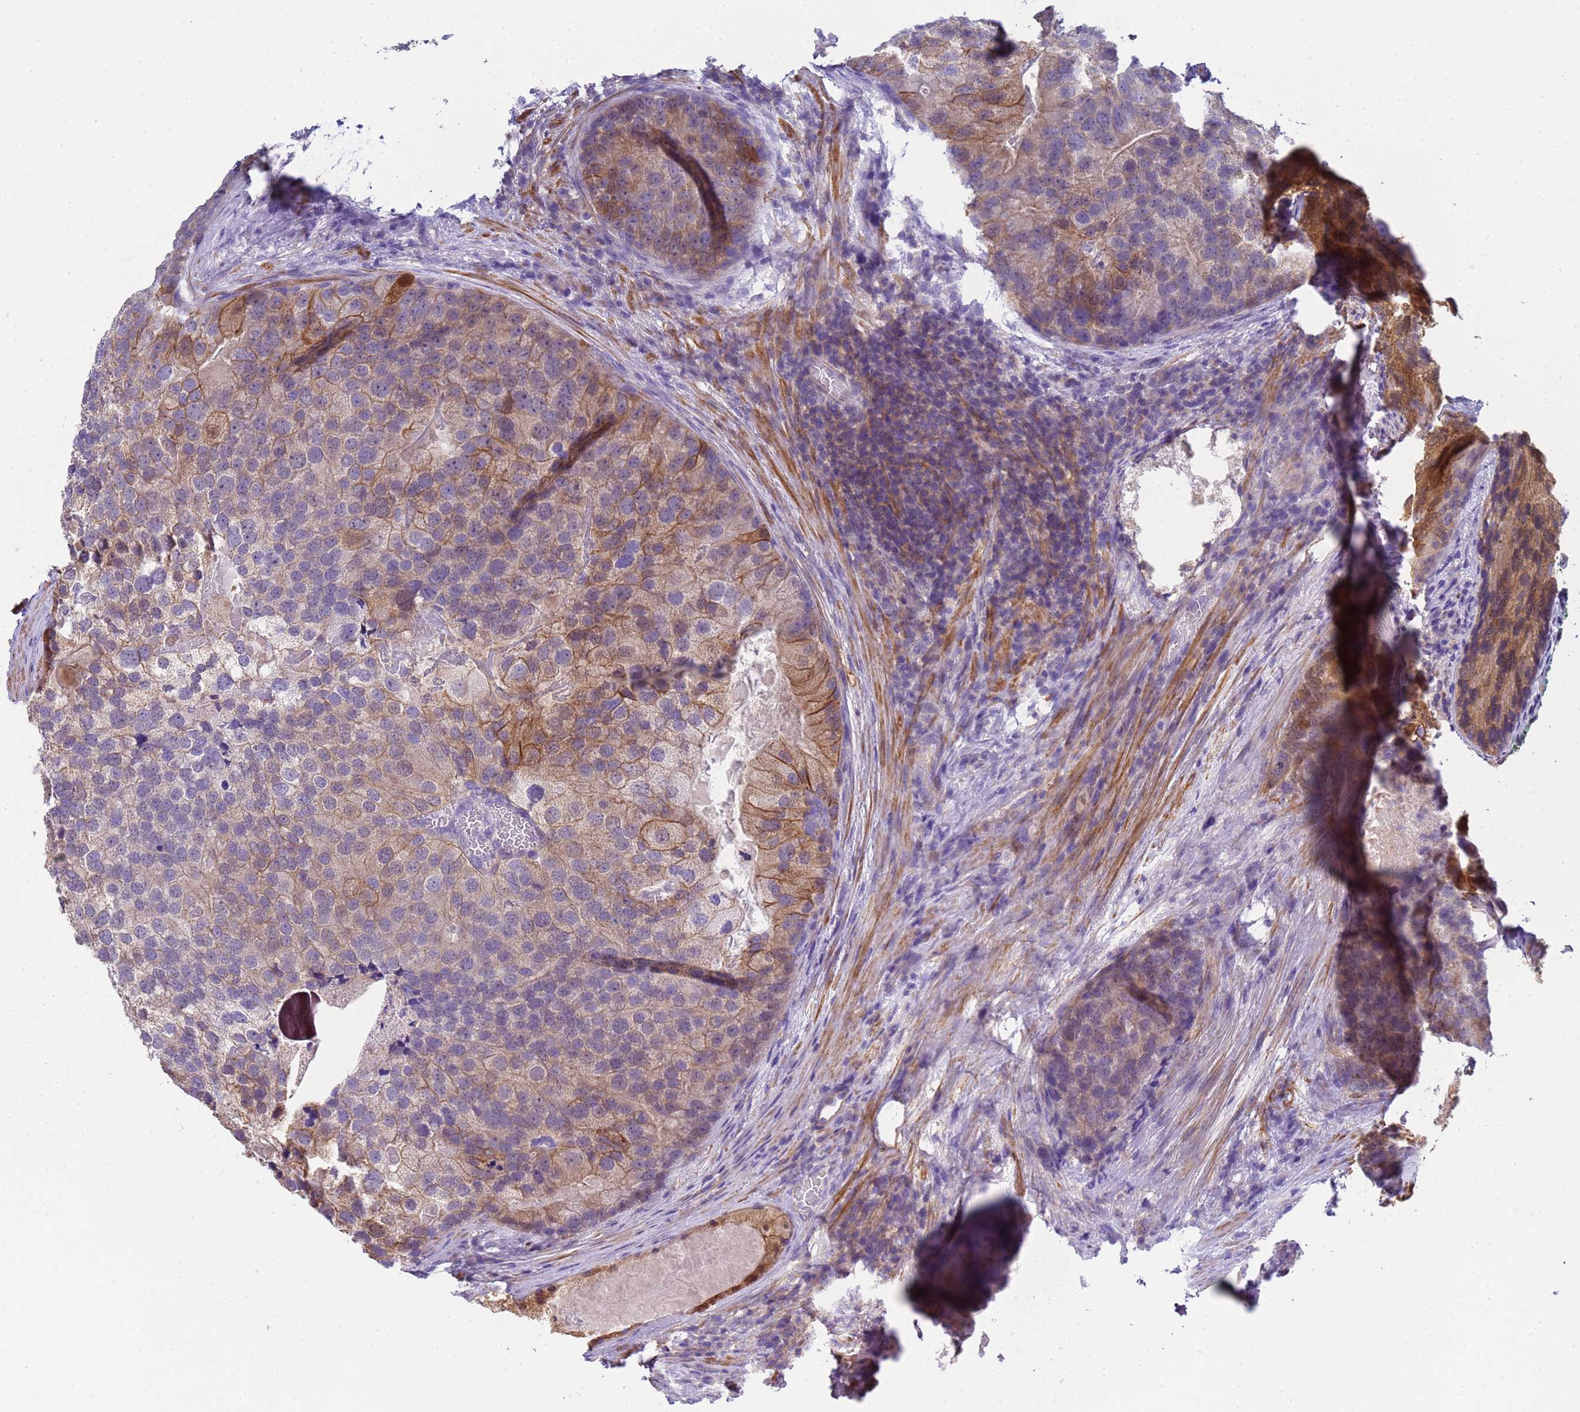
{"staining": {"intensity": "moderate", "quantity": "25%-75%", "location": "cytoplasmic/membranous"}, "tissue": "prostate cancer", "cell_type": "Tumor cells", "image_type": "cancer", "snomed": [{"axis": "morphology", "description": "Adenocarcinoma, High grade"}, {"axis": "topography", "description": "Prostate"}], "caption": "Immunohistochemistry (IHC) (DAB (3,3'-diaminobenzidine)) staining of human high-grade adenocarcinoma (prostate) displays moderate cytoplasmic/membranous protein positivity in approximately 25%-75% of tumor cells.", "gene": "KLHL13", "patient": {"sex": "male", "age": 62}}